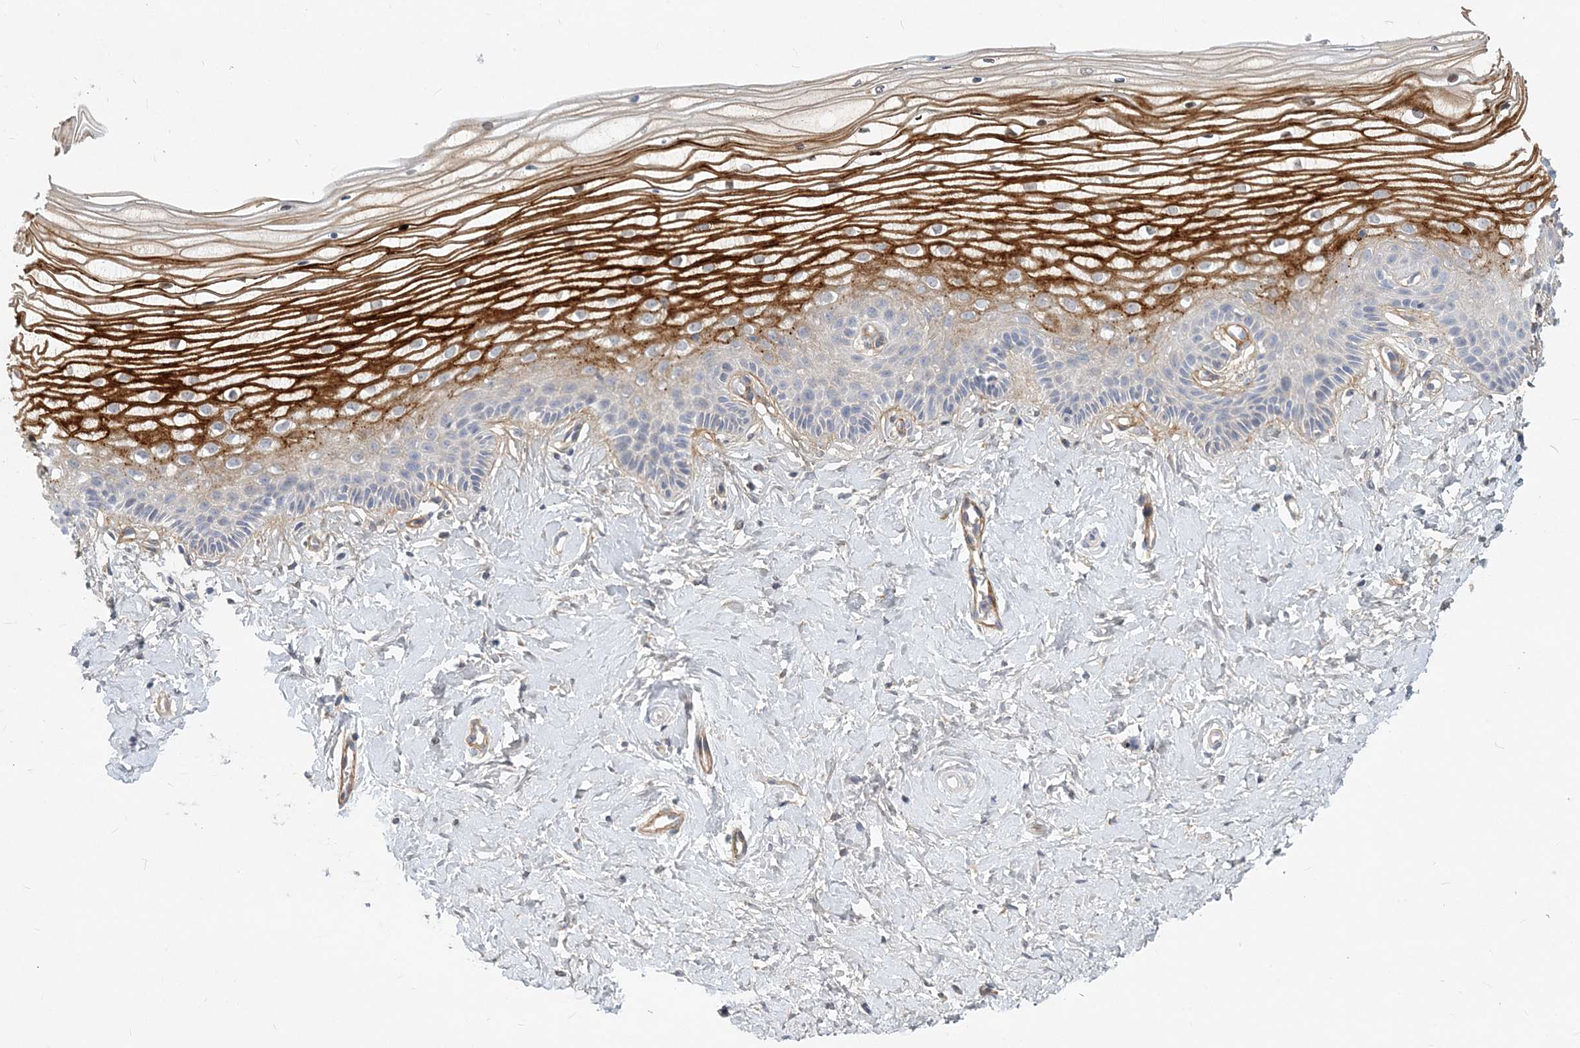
{"staining": {"intensity": "strong", "quantity": "<25%", "location": "cytoplasmic/membranous"}, "tissue": "vagina", "cell_type": "Squamous epithelial cells", "image_type": "normal", "snomed": [{"axis": "morphology", "description": "Normal tissue, NOS"}, {"axis": "topography", "description": "Vagina"}, {"axis": "topography", "description": "Cervix"}], "caption": "This is an image of IHC staining of unremarkable vagina, which shows strong staining in the cytoplasmic/membranous of squamous epithelial cells.", "gene": "GMPPA", "patient": {"sex": "female", "age": 40}}